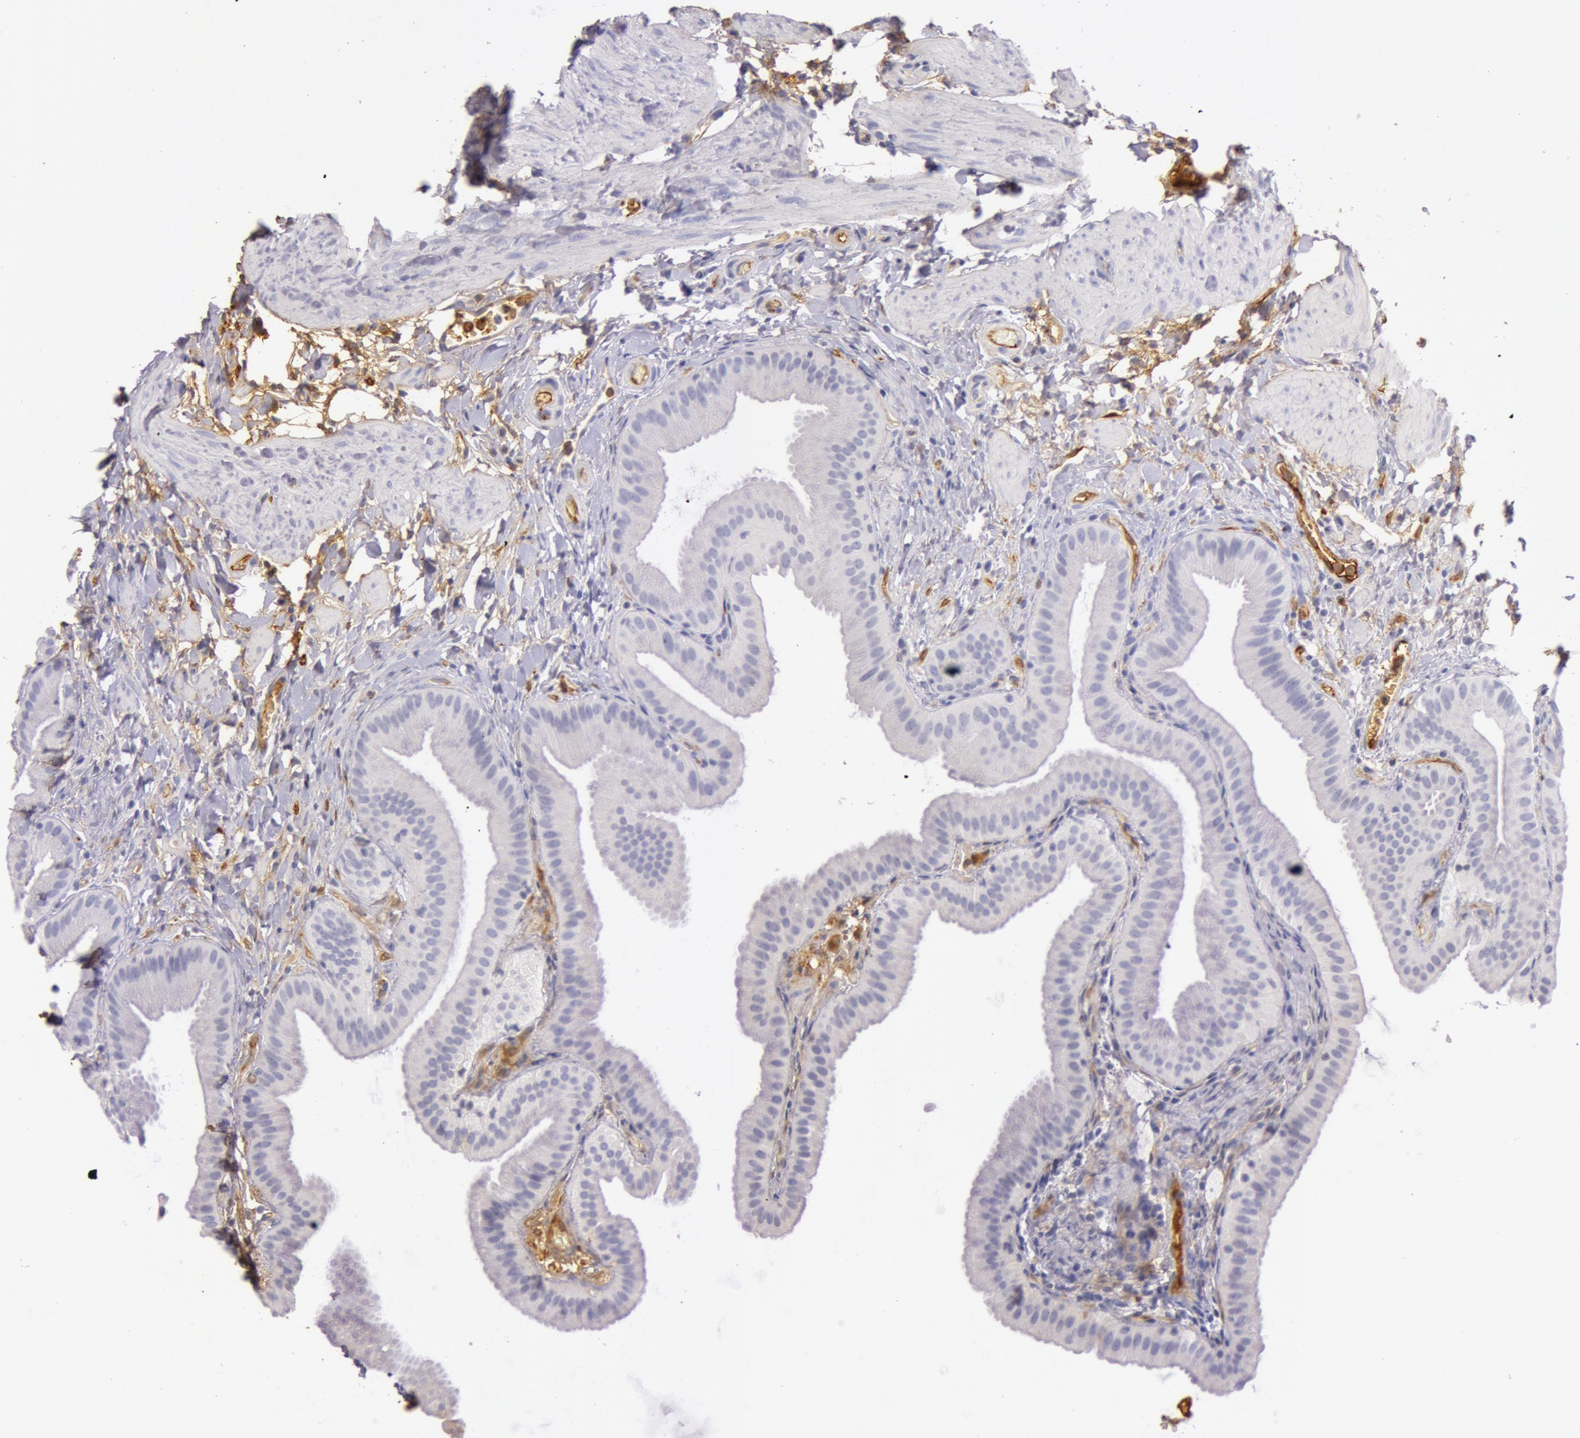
{"staining": {"intensity": "negative", "quantity": "none", "location": "none"}, "tissue": "gallbladder", "cell_type": "Glandular cells", "image_type": "normal", "snomed": [{"axis": "morphology", "description": "Normal tissue, NOS"}, {"axis": "topography", "description": "Gallbladder"}], "caption": "The histopathology image shows no staining of glandular cells in unremarkable gallbladder.", "gene": "C4BPA", "patient": {"sex": "female", "age": 63}}